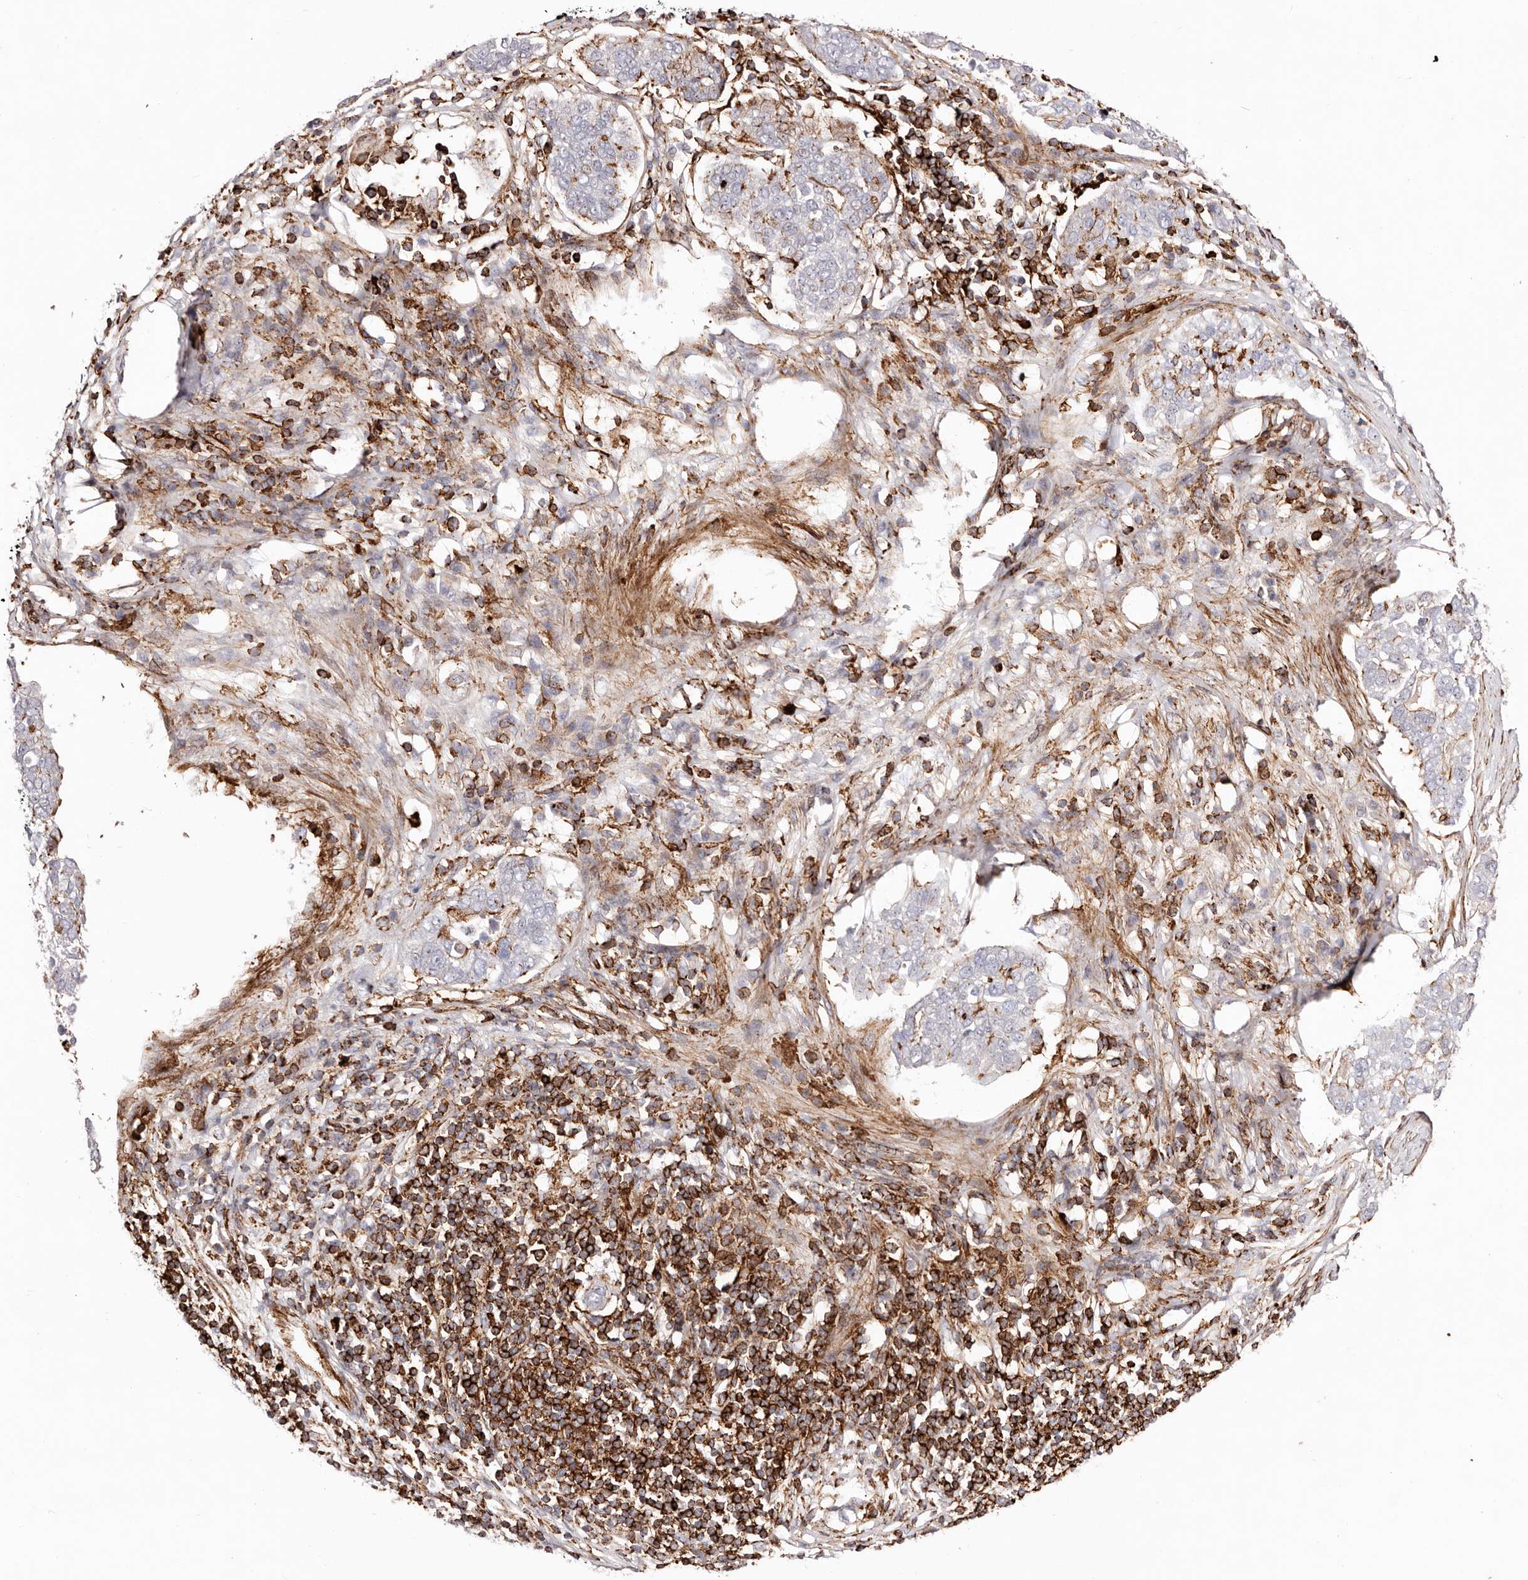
{"staining": {"intensity": "moderate", "quantity": "<25%", "location": "cytoplasmic/membranous"}, "tissue": "pancreatic cancer", "cell_type": "Tumor cells", "image_type": "cancer", "snomed": [{"axis": "morphology", "description": "Adenocarcinoma, NOS"}, {"axis": "topography", "description": "Pancreas"}], "caption": "Pancreatic adenocarcinoma stained with DAB (3,3'-diaminobenzidine) immunohistochemistry (IHC) reveals low levels of moderate cytoplasmic/membranous staining in about <25% of tumor cells. Using DAB (brown) and hematoxylin (blue) stains, captured at high magnification using brightfield microscopy.", "gene": "PTPN22", "patient": {"sex": "female", "age": 61}}